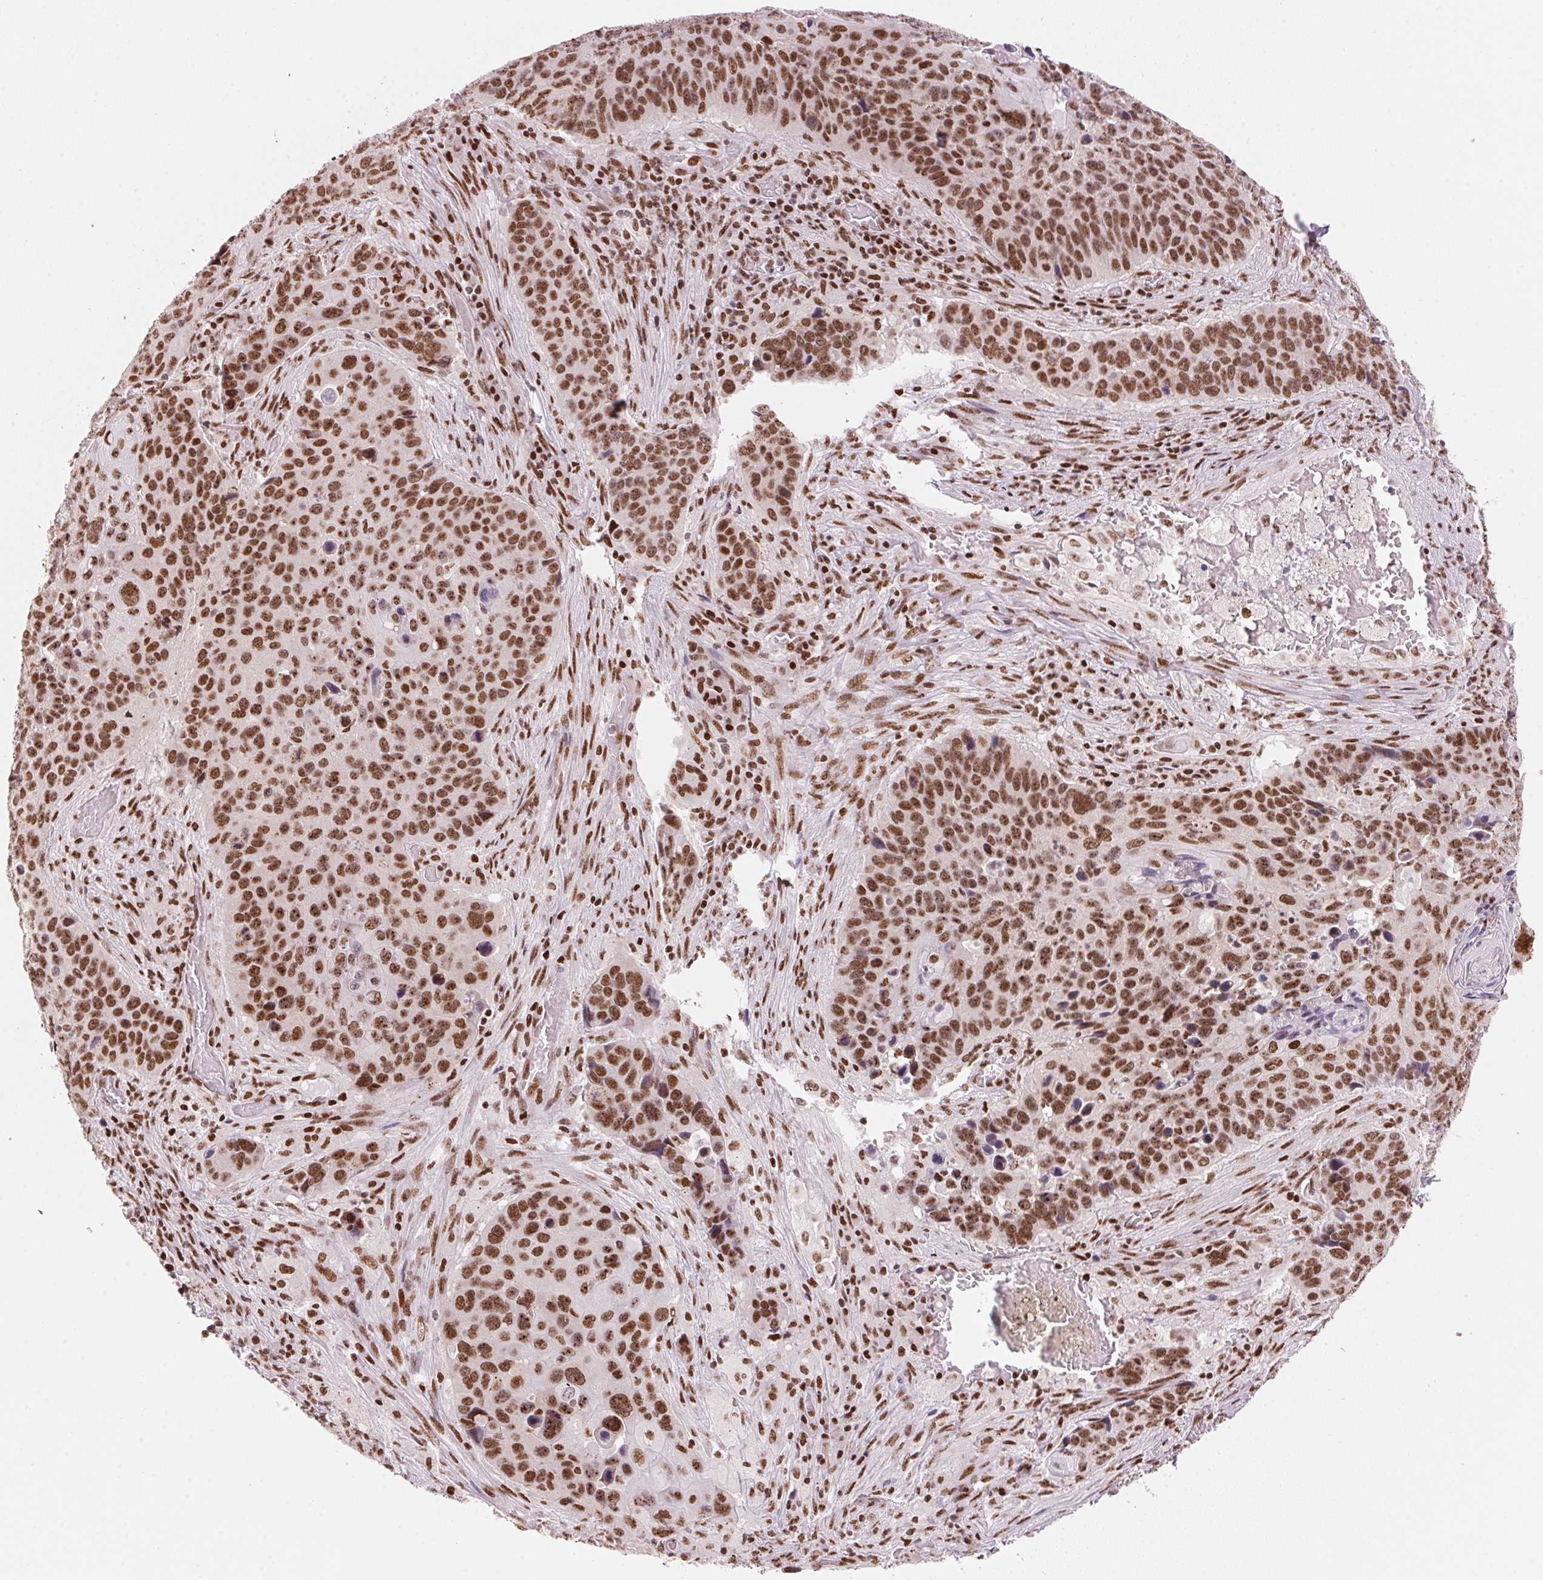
{"staining": {"intensity": "strong", "quantity": ">75%", "location": "nuclear"}, "tissue": "lung cancer", "cell_type": "Tumor cells", "image_type": "cancer", "snomed": [{"axis": "morphology", "description": "Squamous cell carcinoma, NOS"}, {"axis": "topography", "description": "Lung"}], "caption": "Strong nuclear expression for a protein is seen in about >75% of tumor cells of lung squamous cell carcinoma using immunohistochemistry (IHC).", "gene": "NXF1", "patient": {"sex": "male", "age": 68}}